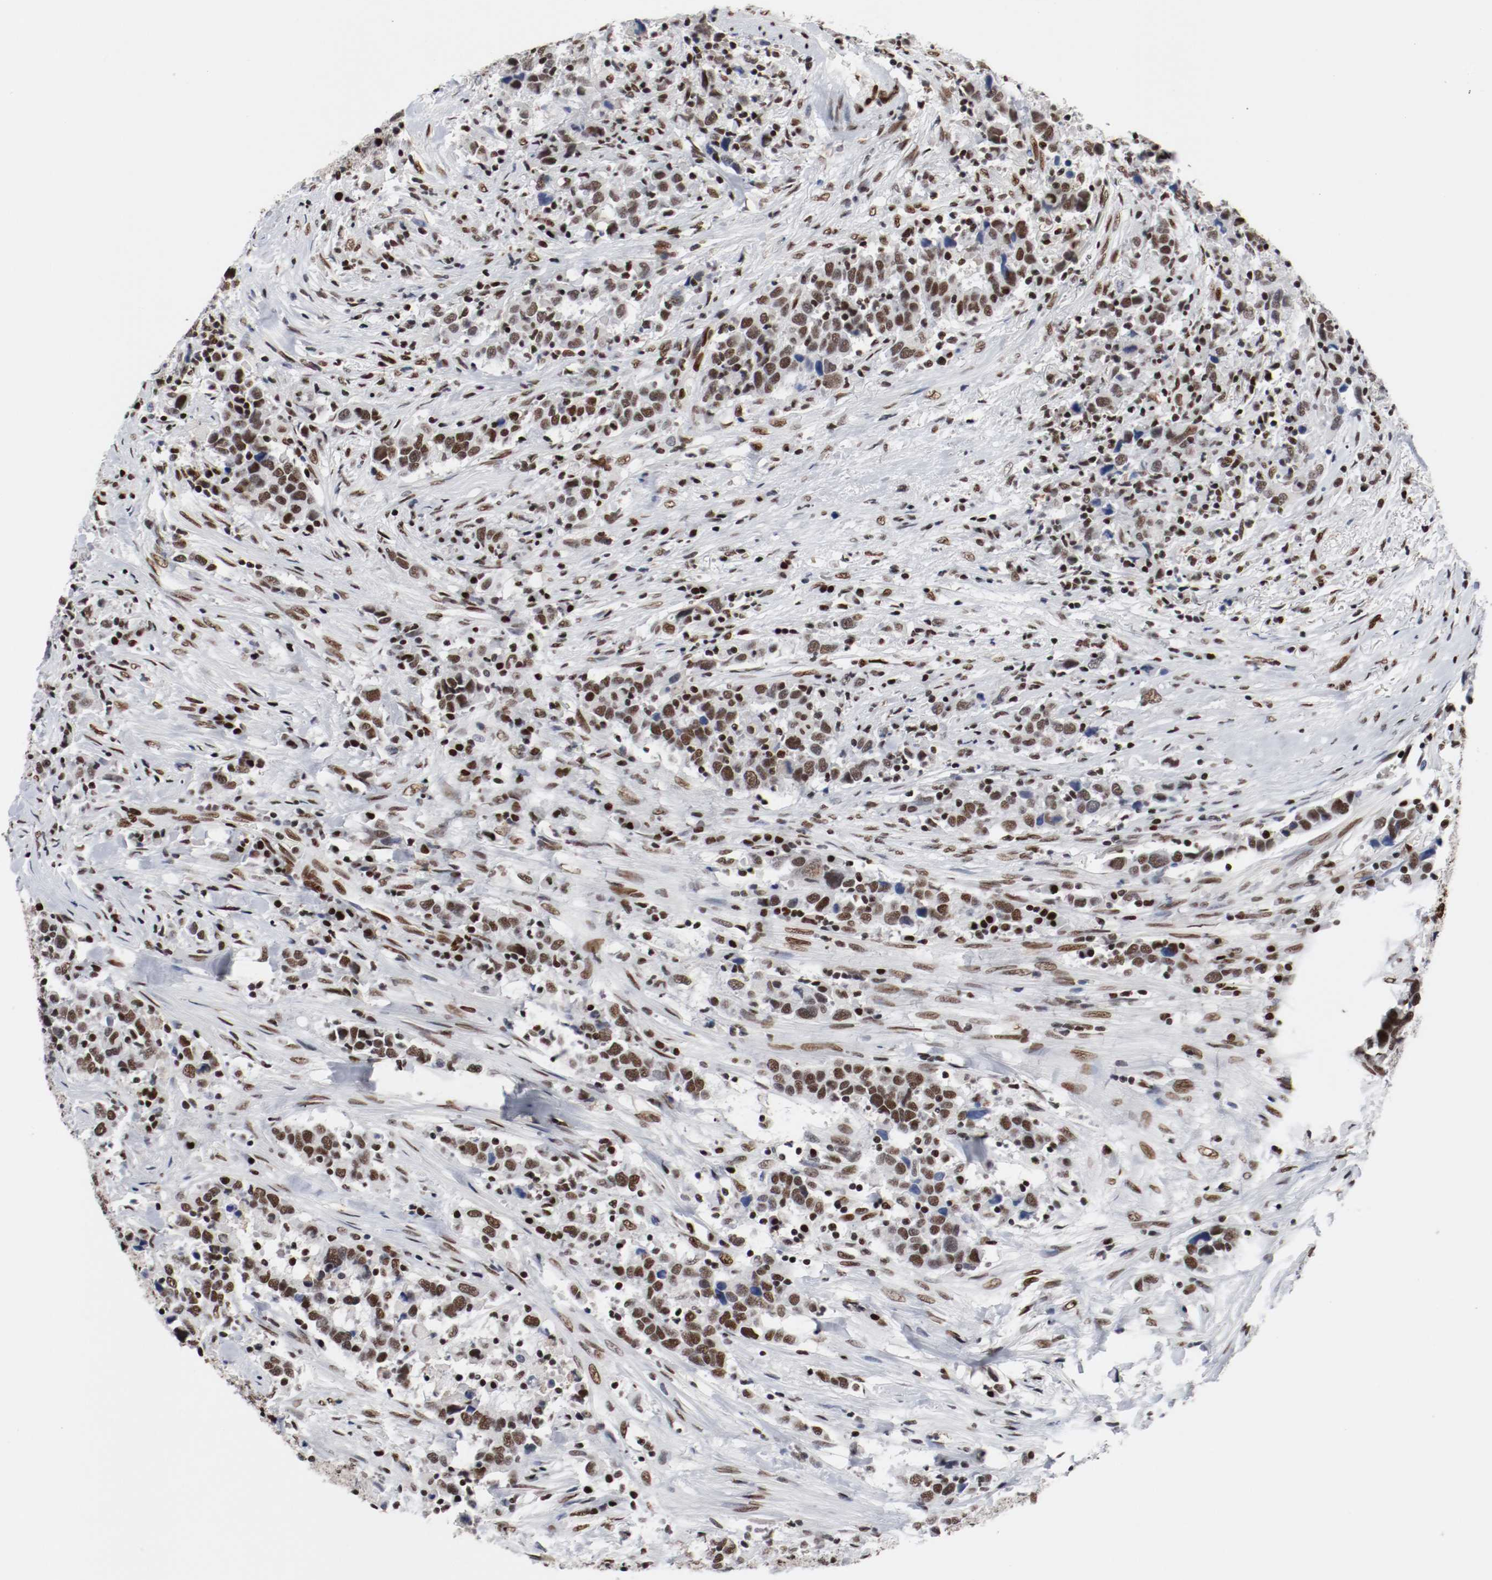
{"staining": {"intensity": "strong", "quantity": ">75%", "location": "nuclear"}, "tissue": "urothelial cancer", "cell_type": "Tumor cells", "image_type": "cancer", "snomed": [{"axis": "morphology", "description": "Urothelial carcinoma, High grade"}, {"axis": "topography", "description": "Urinary bladder"}], "caption": "The immunohistochemical stain labels strong nuclear expression in tumor cells of urothelial carcinoma (high-grade) tissue. (DAB = brown stain, brightfield microscopy at high magnification).", "gene": "MEF2D", "patient": {"sex": "male", "age": 61}}